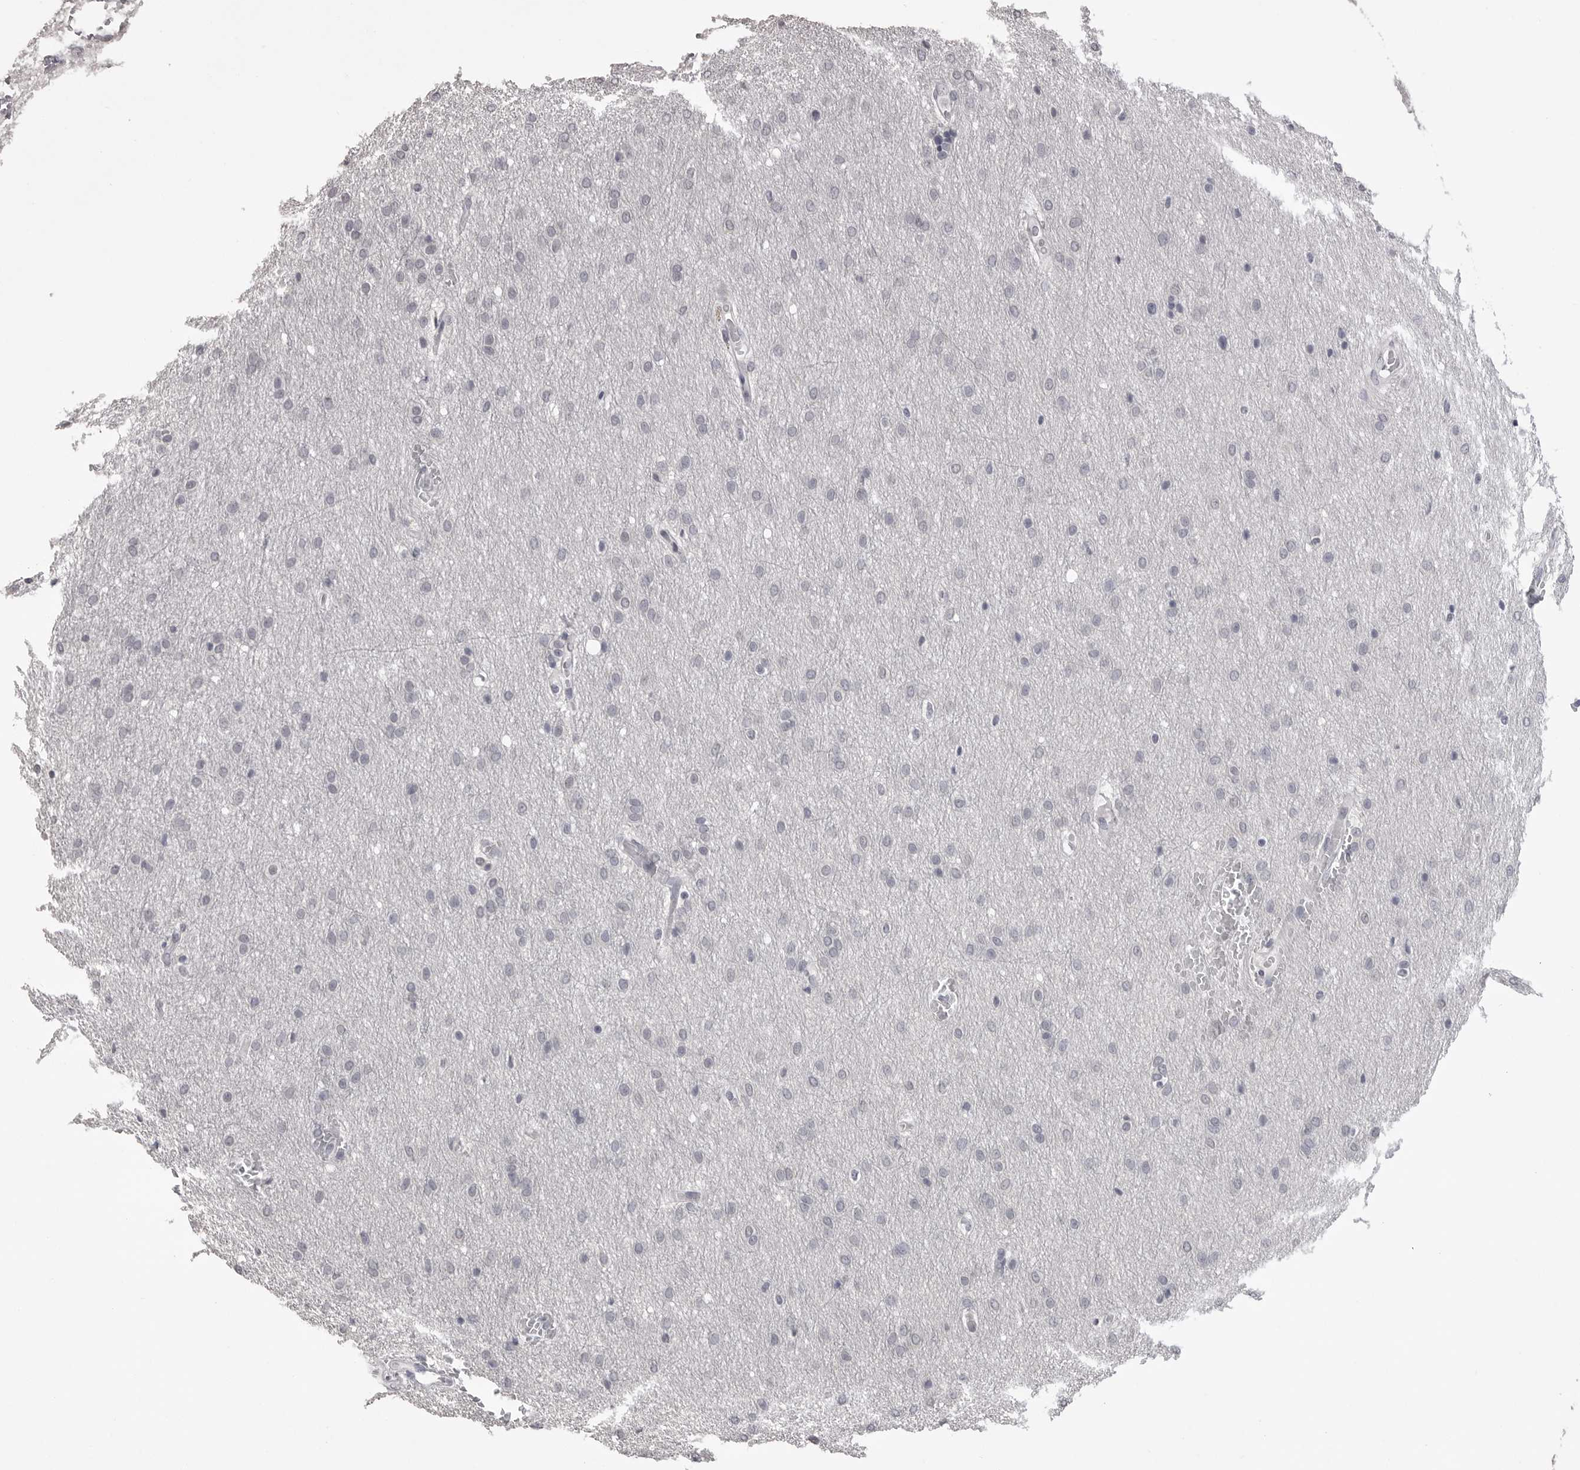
{"staining": {"intensity": "negative", "quantity": "none", "location": "none"}, "tissue": "glioma", "cell_type": "Tumor cells", "image_type": "cancer", "snomed": [{"axis": "morphology", "description": "Glioma, malignant, Low grade"}, {"axis": "topography", "description": "Brain"}], "caption": "The micrograph exhibits no significant staining in tumor cells of malignant glioma (low-grade).", "gene": "GPN2", "patient": {"sex": "female", "age": 37}}